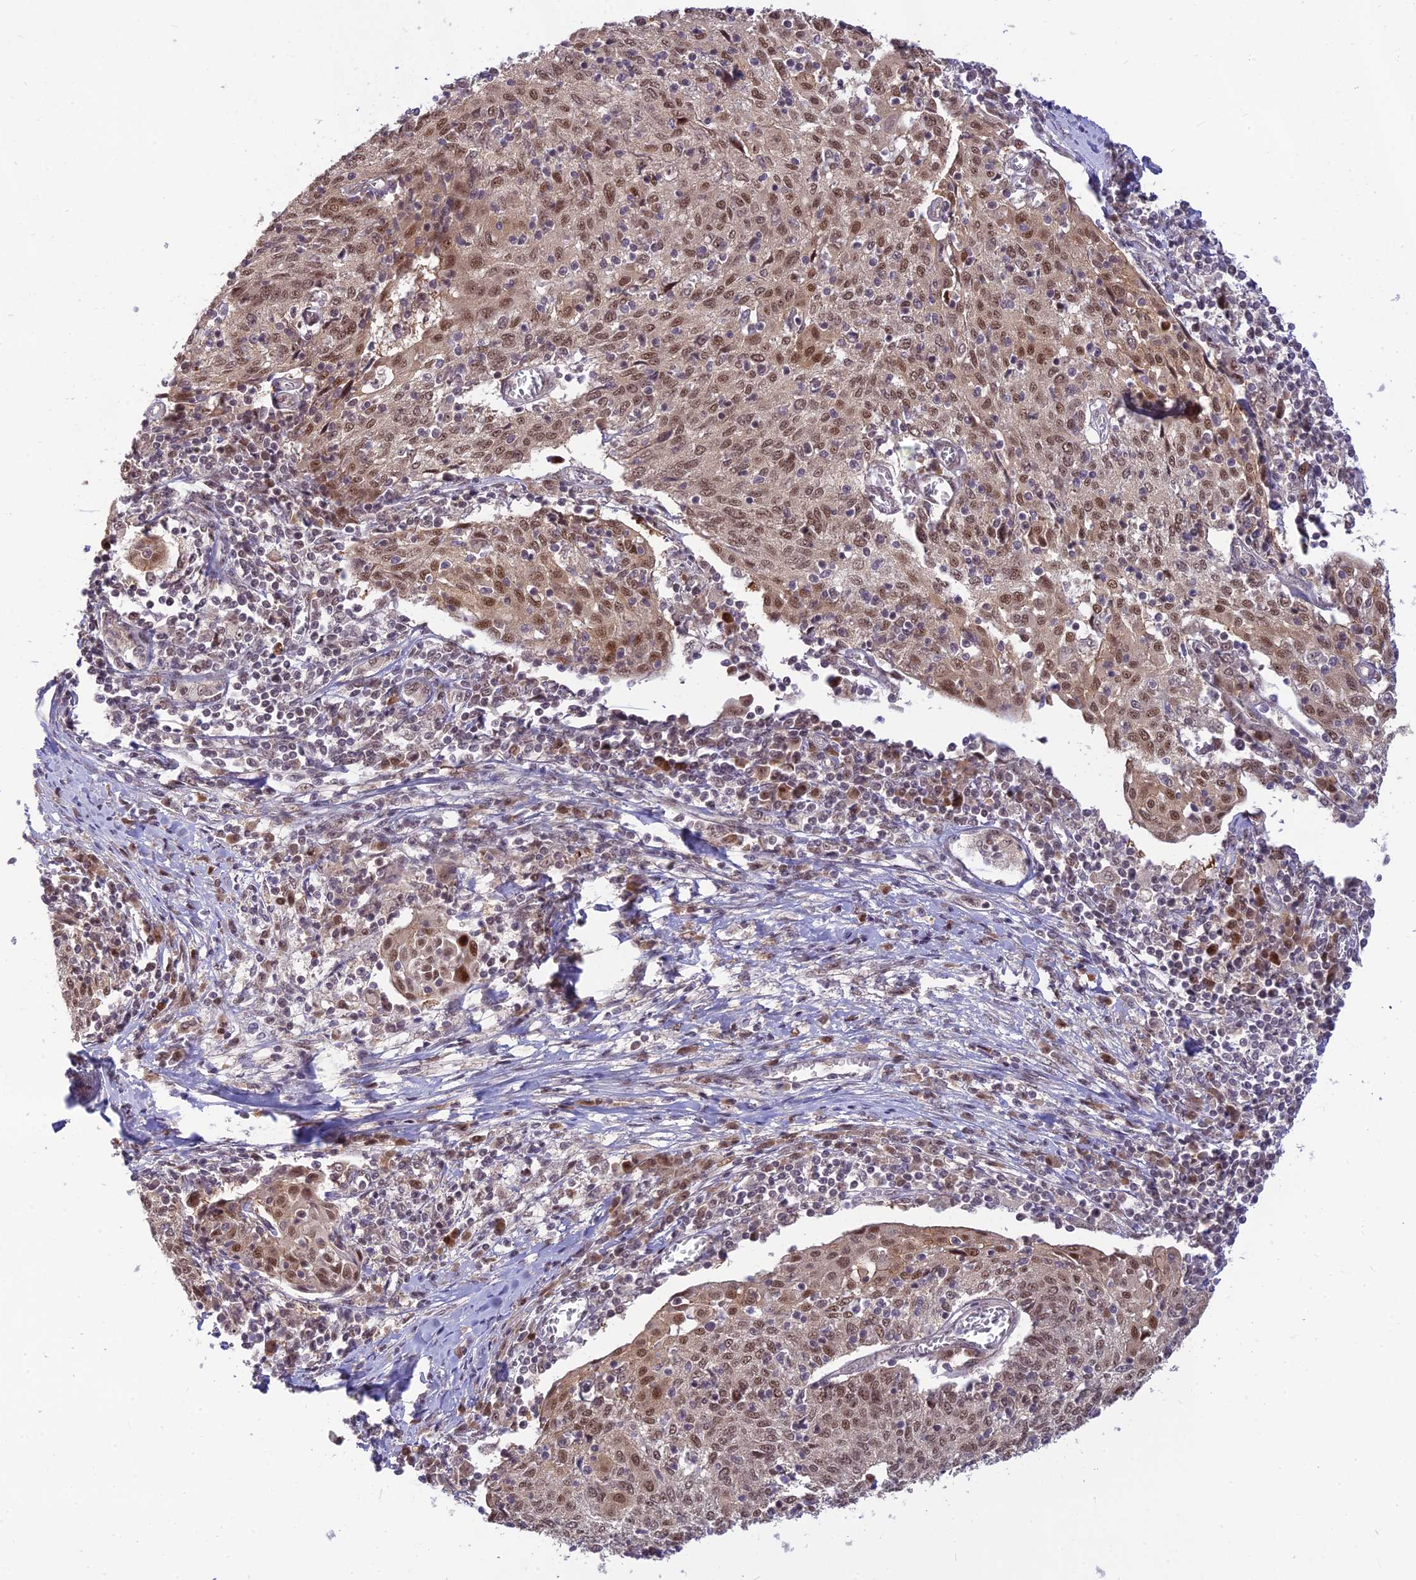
{"staining": {"intensity": "moderate", "quantity": ">75%", "location": "nuclear"}, "tissue": "cervical cancer", "cell_type": "Tumor cells", "image_type": "cancer", "snomed": [{"axis": "morphology", "description": "Squamous cell carcinoma, NOS"}, {"axis": "topography", "description": "Cervix"}], "caption": "Immunohistochemistry micrograph of cervical squamous cell carcinoma stained for a protein (brown), which reveals medium levels of moderate nuclear positivity in about >75% of tumor cells.", "gene": "ASPDH", "patient": {"sex": "female", "age": 52}}